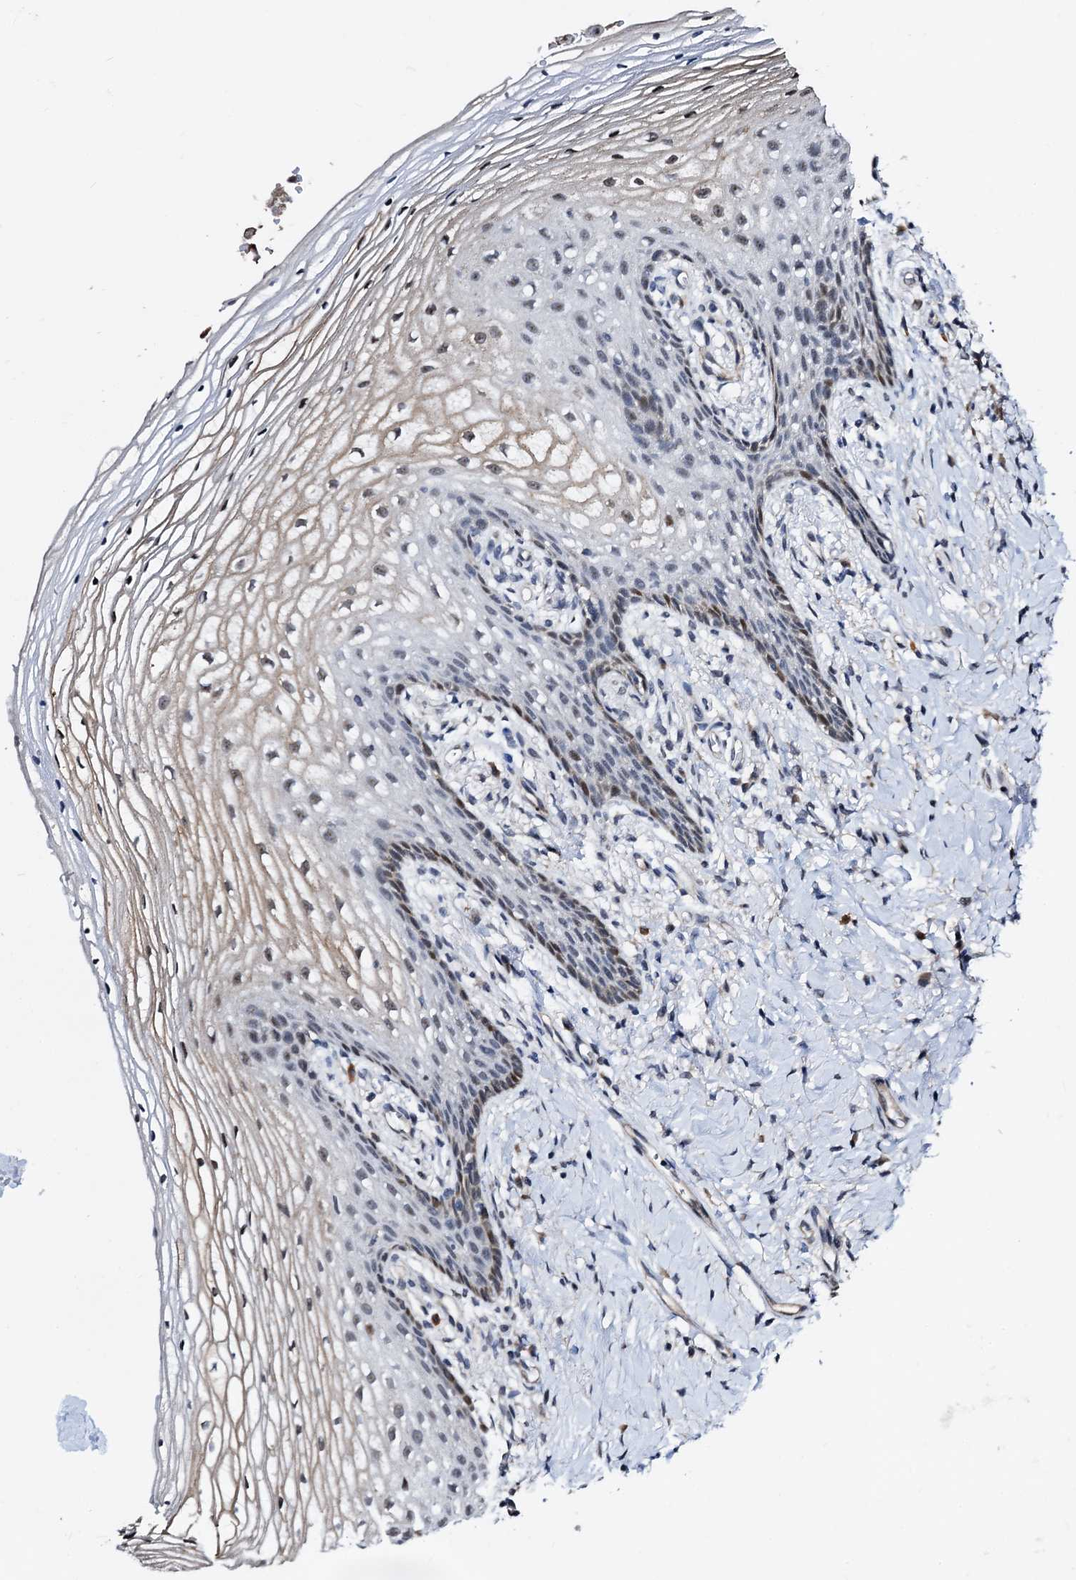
{"staining": {"intensity": "weak", "quantity": "25%-75%", "location": "nuclear"}, "tissue": "vagina", "cell_type": "Squamous epithelial cells", "image_type": "normal", "snomed": [{"axis": "morphology", "description": "Normal tissue, NOS"}, {"axis": "topography", "description": "Vagina"}], "caption": "Immunohistochemical staining of normal human vagina displays 25%-75% levels of weak nuclear protein positivity in about 25%-75% of squamous epithelial cells. The protein of interest is stained brown, and the nuclei are stained in blue (DAB (3,3'-diaminobenzidine) IHC with brightfield microscopy, high magnification).", "gene": "FAM222A", "patient": {"sex": "female", "age": 60}}